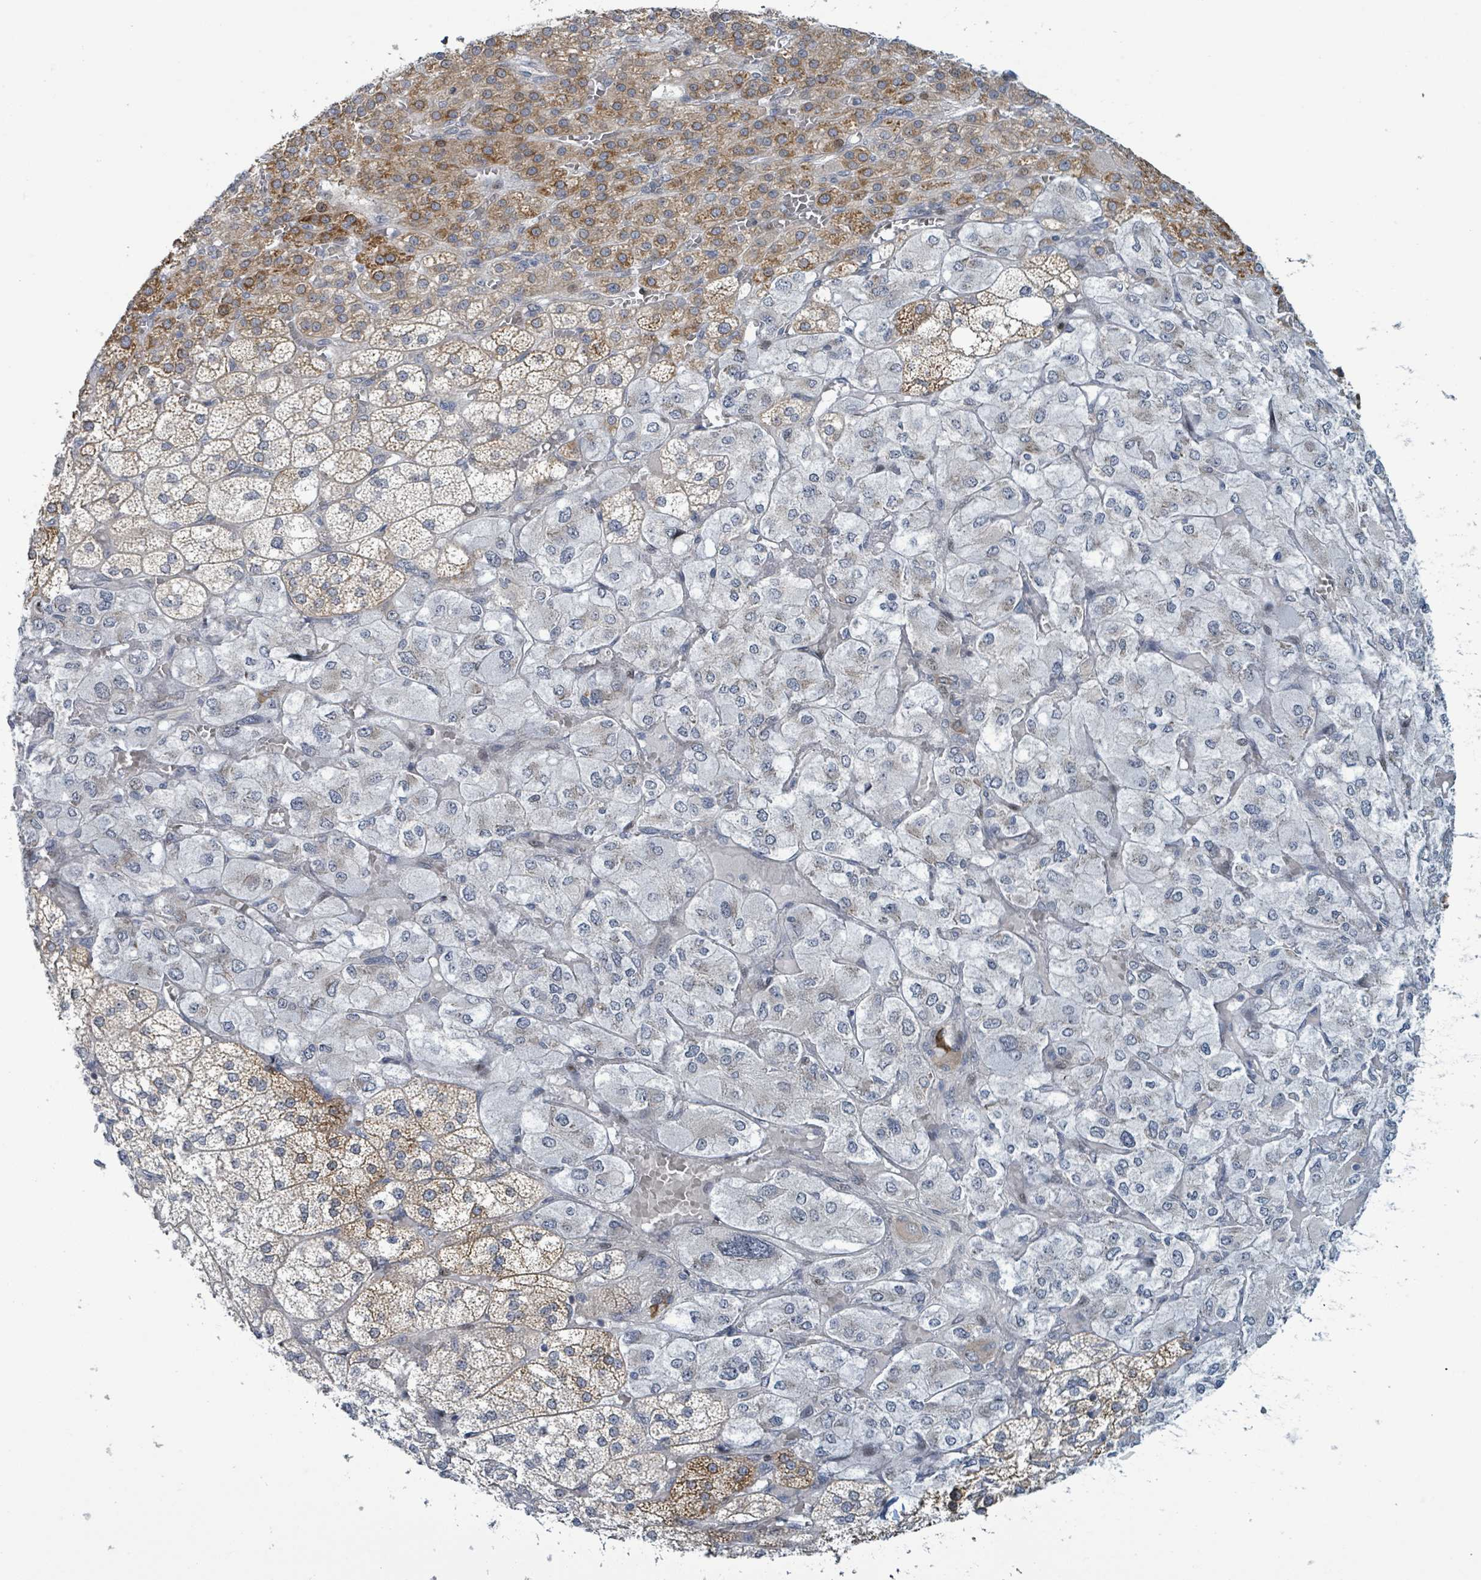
{"staining": {"intensity": "moderate", "quantity": "25%-75%", "location": "cytoplasmic/membranous"}, "tissue": "adrenal gland", "cell_type": "Glandular cells", "image_type": "normal", "snomed": [{"axis": "morphology", "description": "Normal tissue, NOS"}, {"axis": "topography", "description": "Adrenal gland"}], "caption": "Moderate cytoplasmic/membranous expression is identified in approximately 25%-75% of glandular cells in normal adrenal gland. (IHC, brightfield microscopy, high magnification).", "gene": "RPL32", "patient": {"sex": "female", "age": 60}}